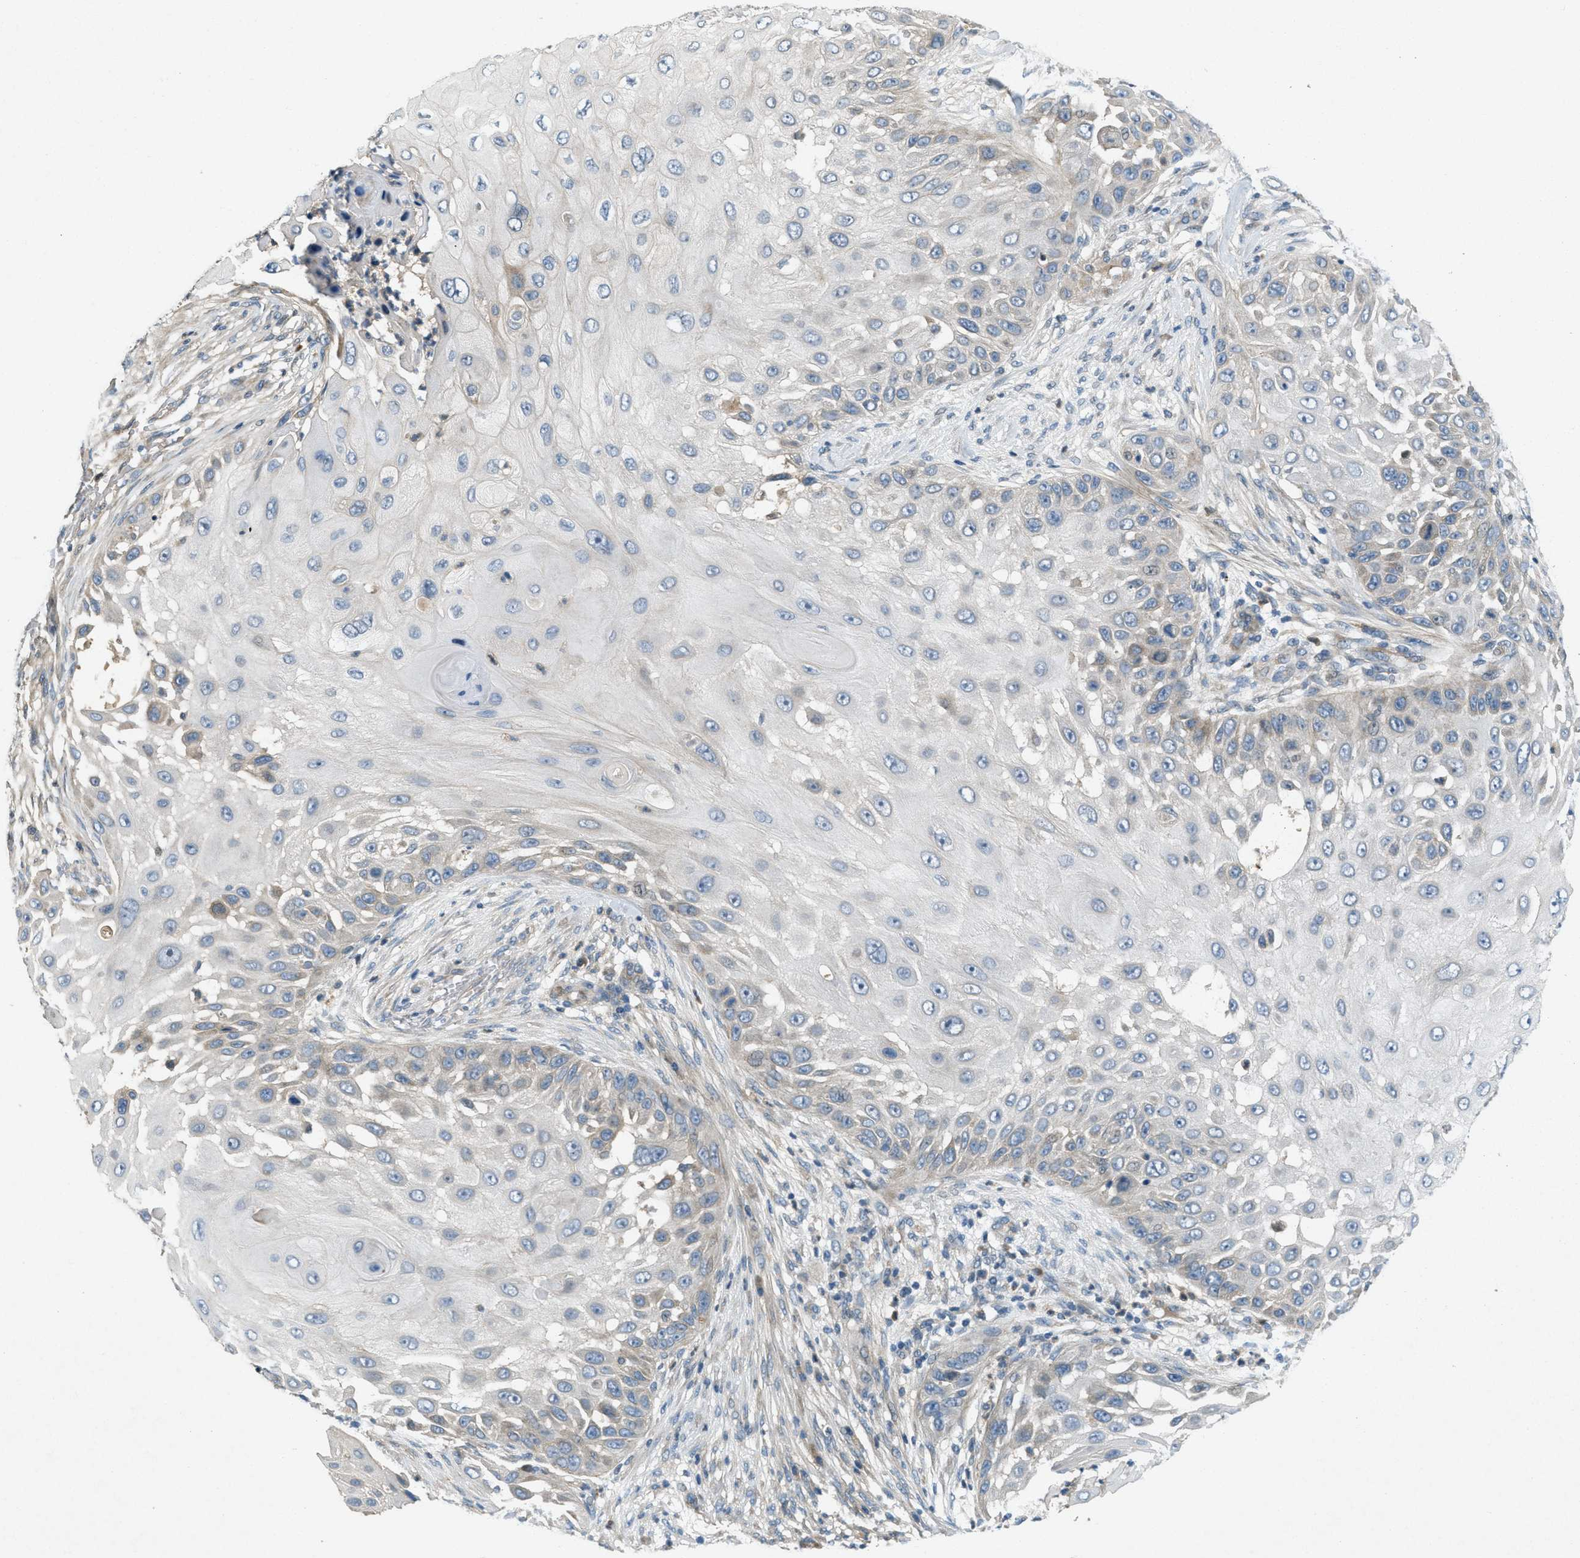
{"staining": {"intensity": "weak", "quantity": "25%-75%", "location": "none"}, "tissue": "skin cancer", "cell_type": "Tumor cells", "image_type": "cancer", "snomed": [{"axis": "morphology", "description": "Squamous cell carcinoma, NOS"}, {"axis": "topography", "description": "Skin"}], "caption": "Brown immunohistochemical staining in human skin cancer (squamous cell carcinoma) shows weak None staining in approximately 25%-75% of tumor cells. (DAB (3,3'-diaminobenzidine) = brown stain, brightfield microscopy at high magnification).", "gene": "ADCY6", "patient": {"sex": "female", "age": 44}}